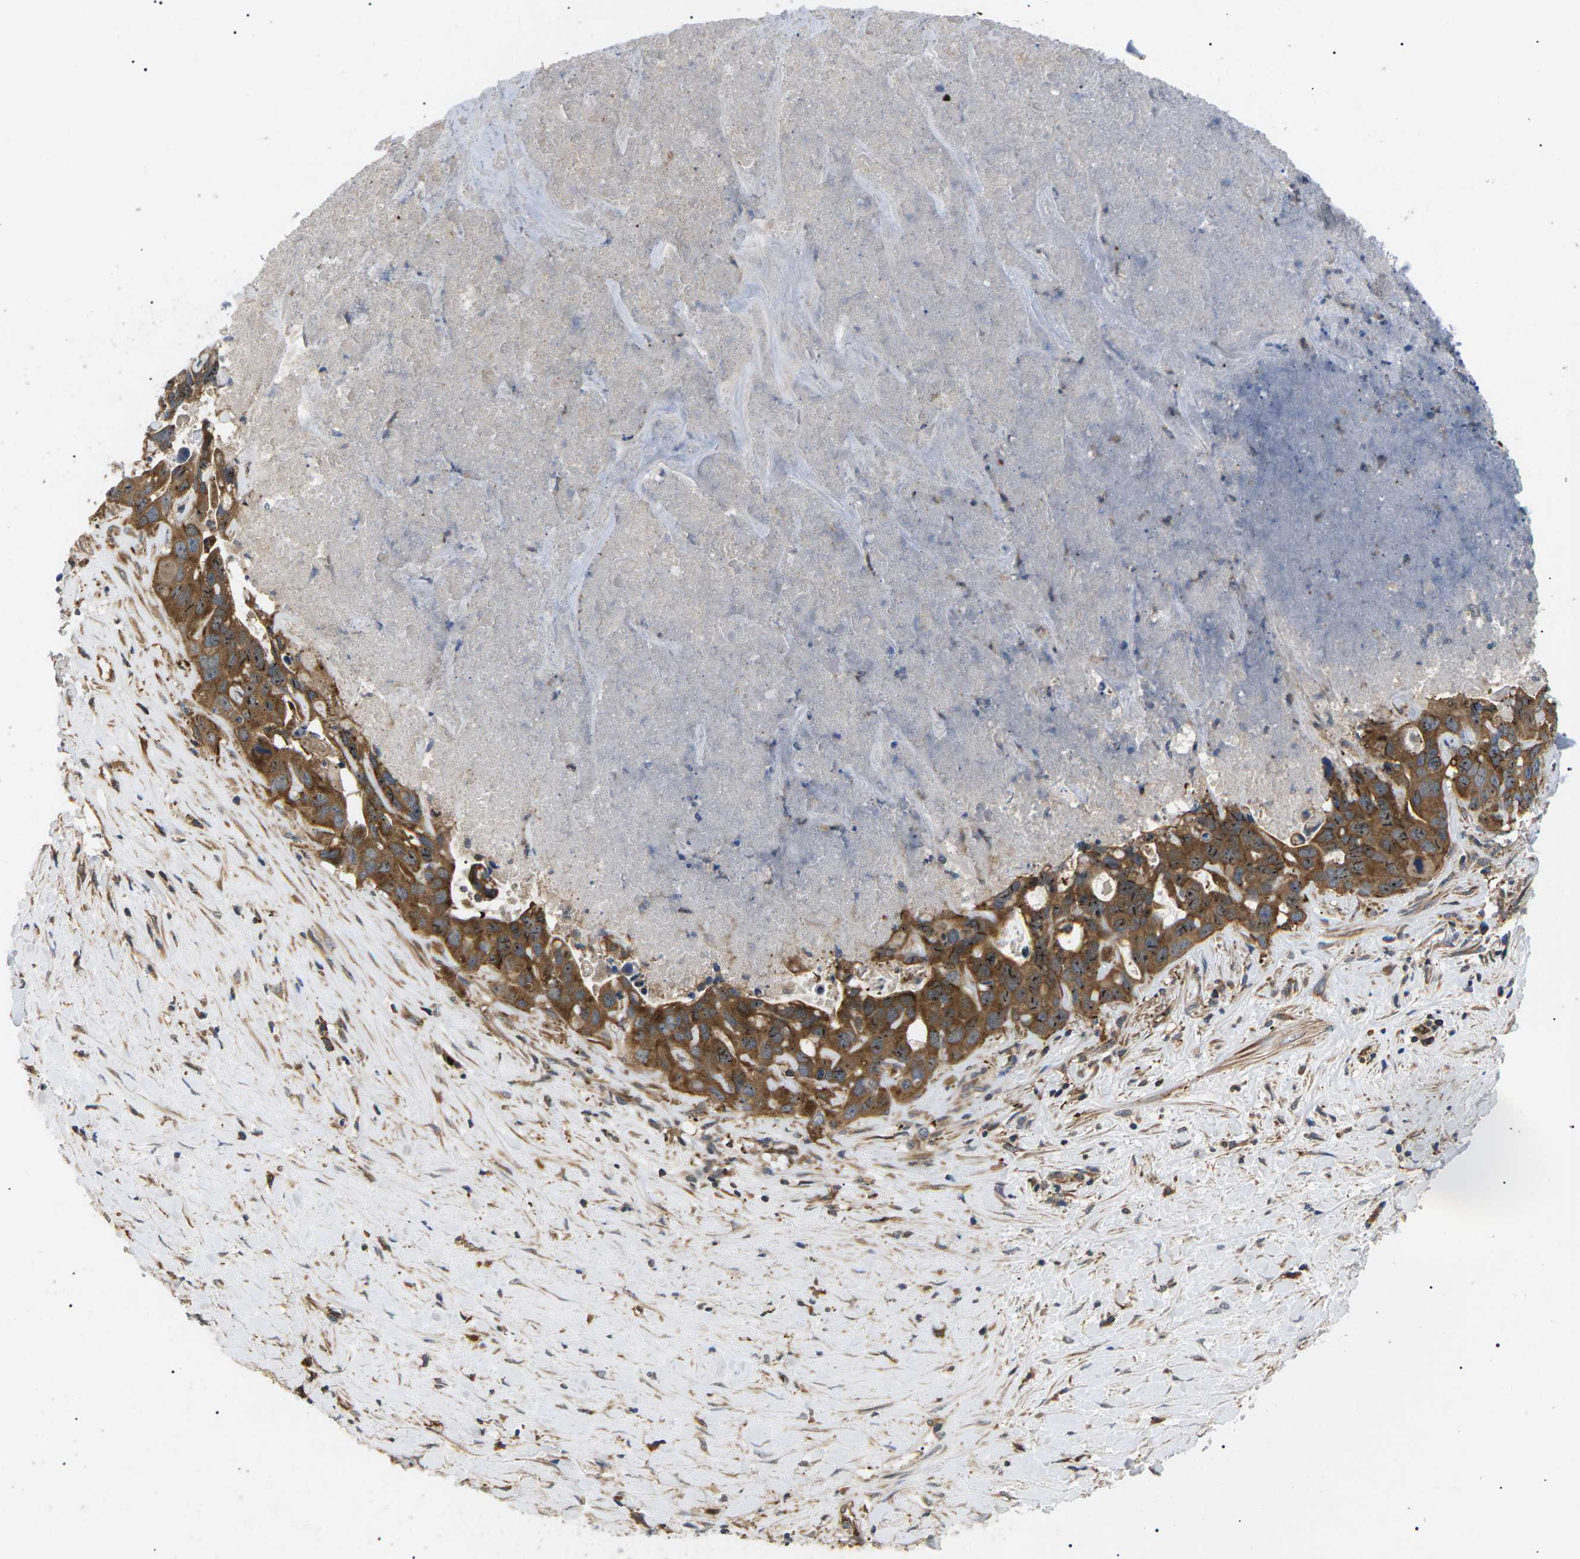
{"staining": {"intensity": "moderate", "quantity": ">75%", "location": "cytoplasmic/membranous"}, "tissue": "liver cancer", "cell_type": "Tumor cells", "image_type": "cancer", "snomed": [{"axis": "morphology", "description": "Cholangiocarcinoma"}, {"axis": "topography", "description": "Liver"}], "caption": "The photomicrograph demonstrates staining of liver cancer, revealing moderate cytoplasmic/membranous protein positivity (brown color) within tumor cells.", "gene": "TMTC4", "patient": {"sex": "female", "age": 65}}